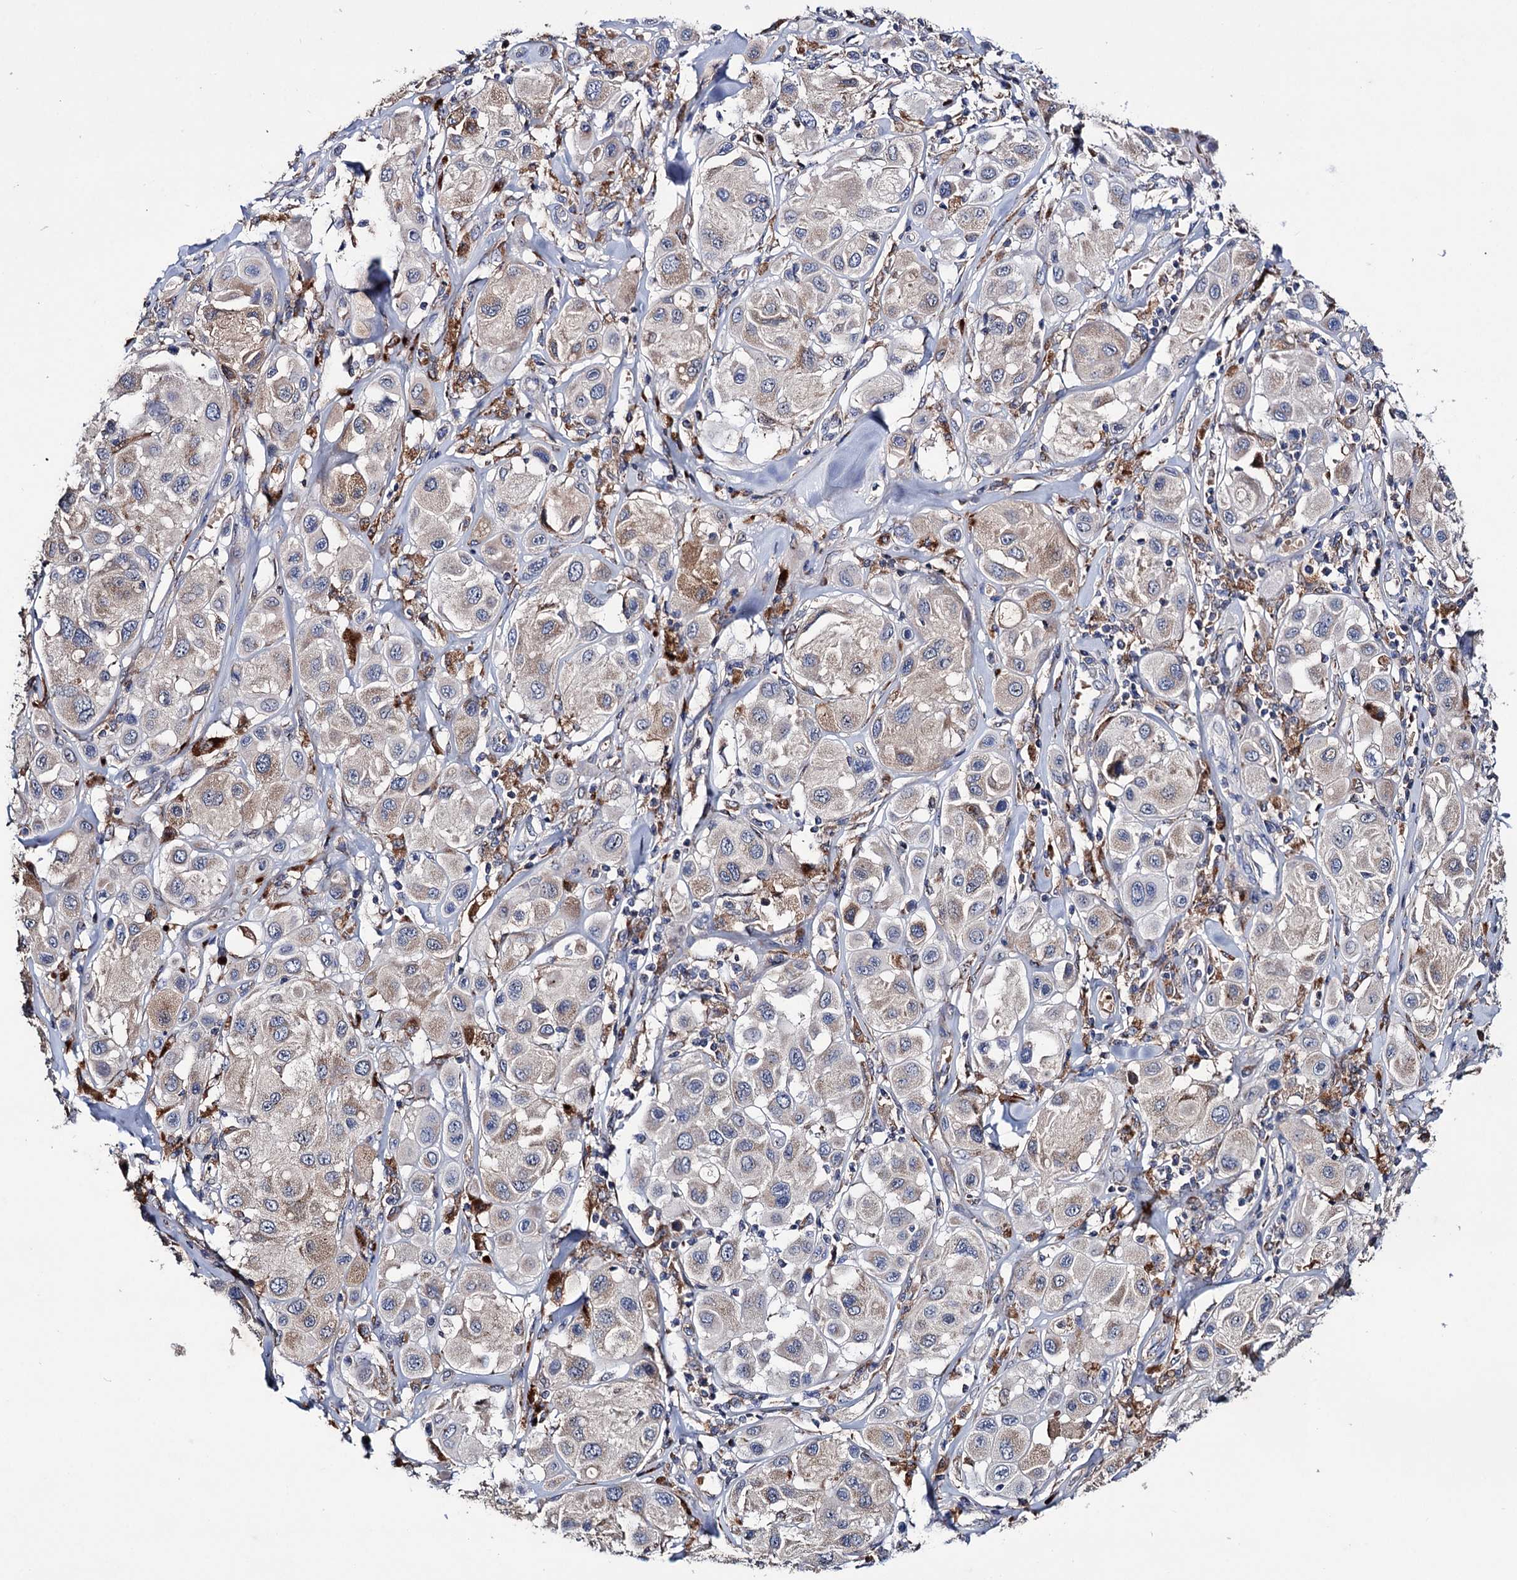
{"staining": {"intensity": "weak", "quantity": "25%-75%", "location": "cytoplasmic/membranous"}, "tissue": "melanoma", "cell_type": "Tumor cells", "image_type": "cancer", "snomed": [{"axis": "morphology", "description": "Malignant melanoma, Metastatic site"}, {"axis": "topography", "description": "Skin"}], "caption": "Protein staining of melanoma tissue displays weak cytoplasmic/membranous staining in about 25%-75% of tumor cells.", "gene": "CLPB", "patient": {"sex": "male", "age": 41}}